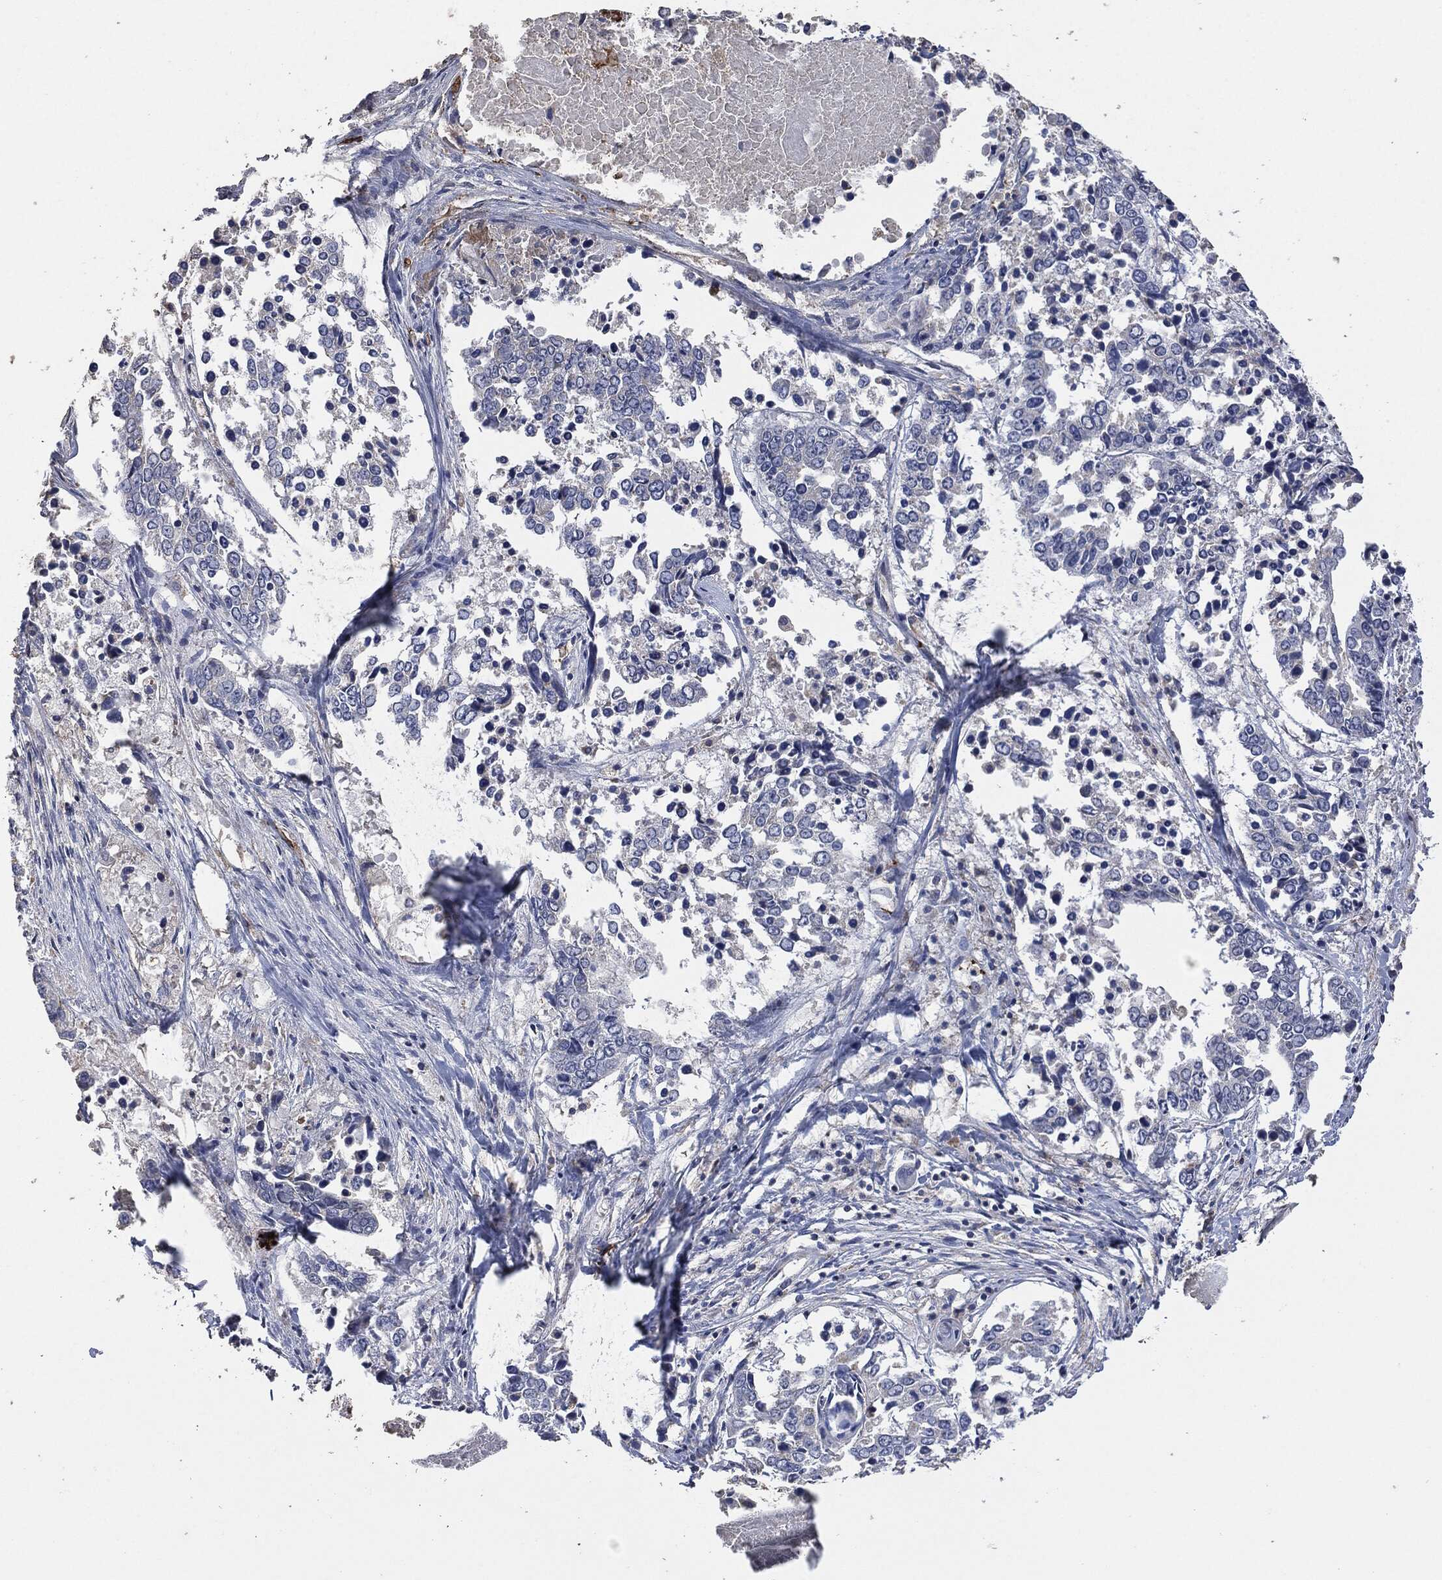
{"staining": {"intensity": "negative", "quantity": "none", "location": "none"}, "tissue": "lung cancer", "cell_type": "Tumor cells", "image_type": "cancer", "snomed": [{"axis": "morphology", "description": "Squamous cell carcinoma, NOS"}, {"axis": "topography", "description": "Lung"}], "caption": "A histopathology image of squamous cell carcinoma (lung) stained for a protein displays no brown staining in tumor cells.", "gene": "CD33", "patient": {"sex": "male", "age": 82}}